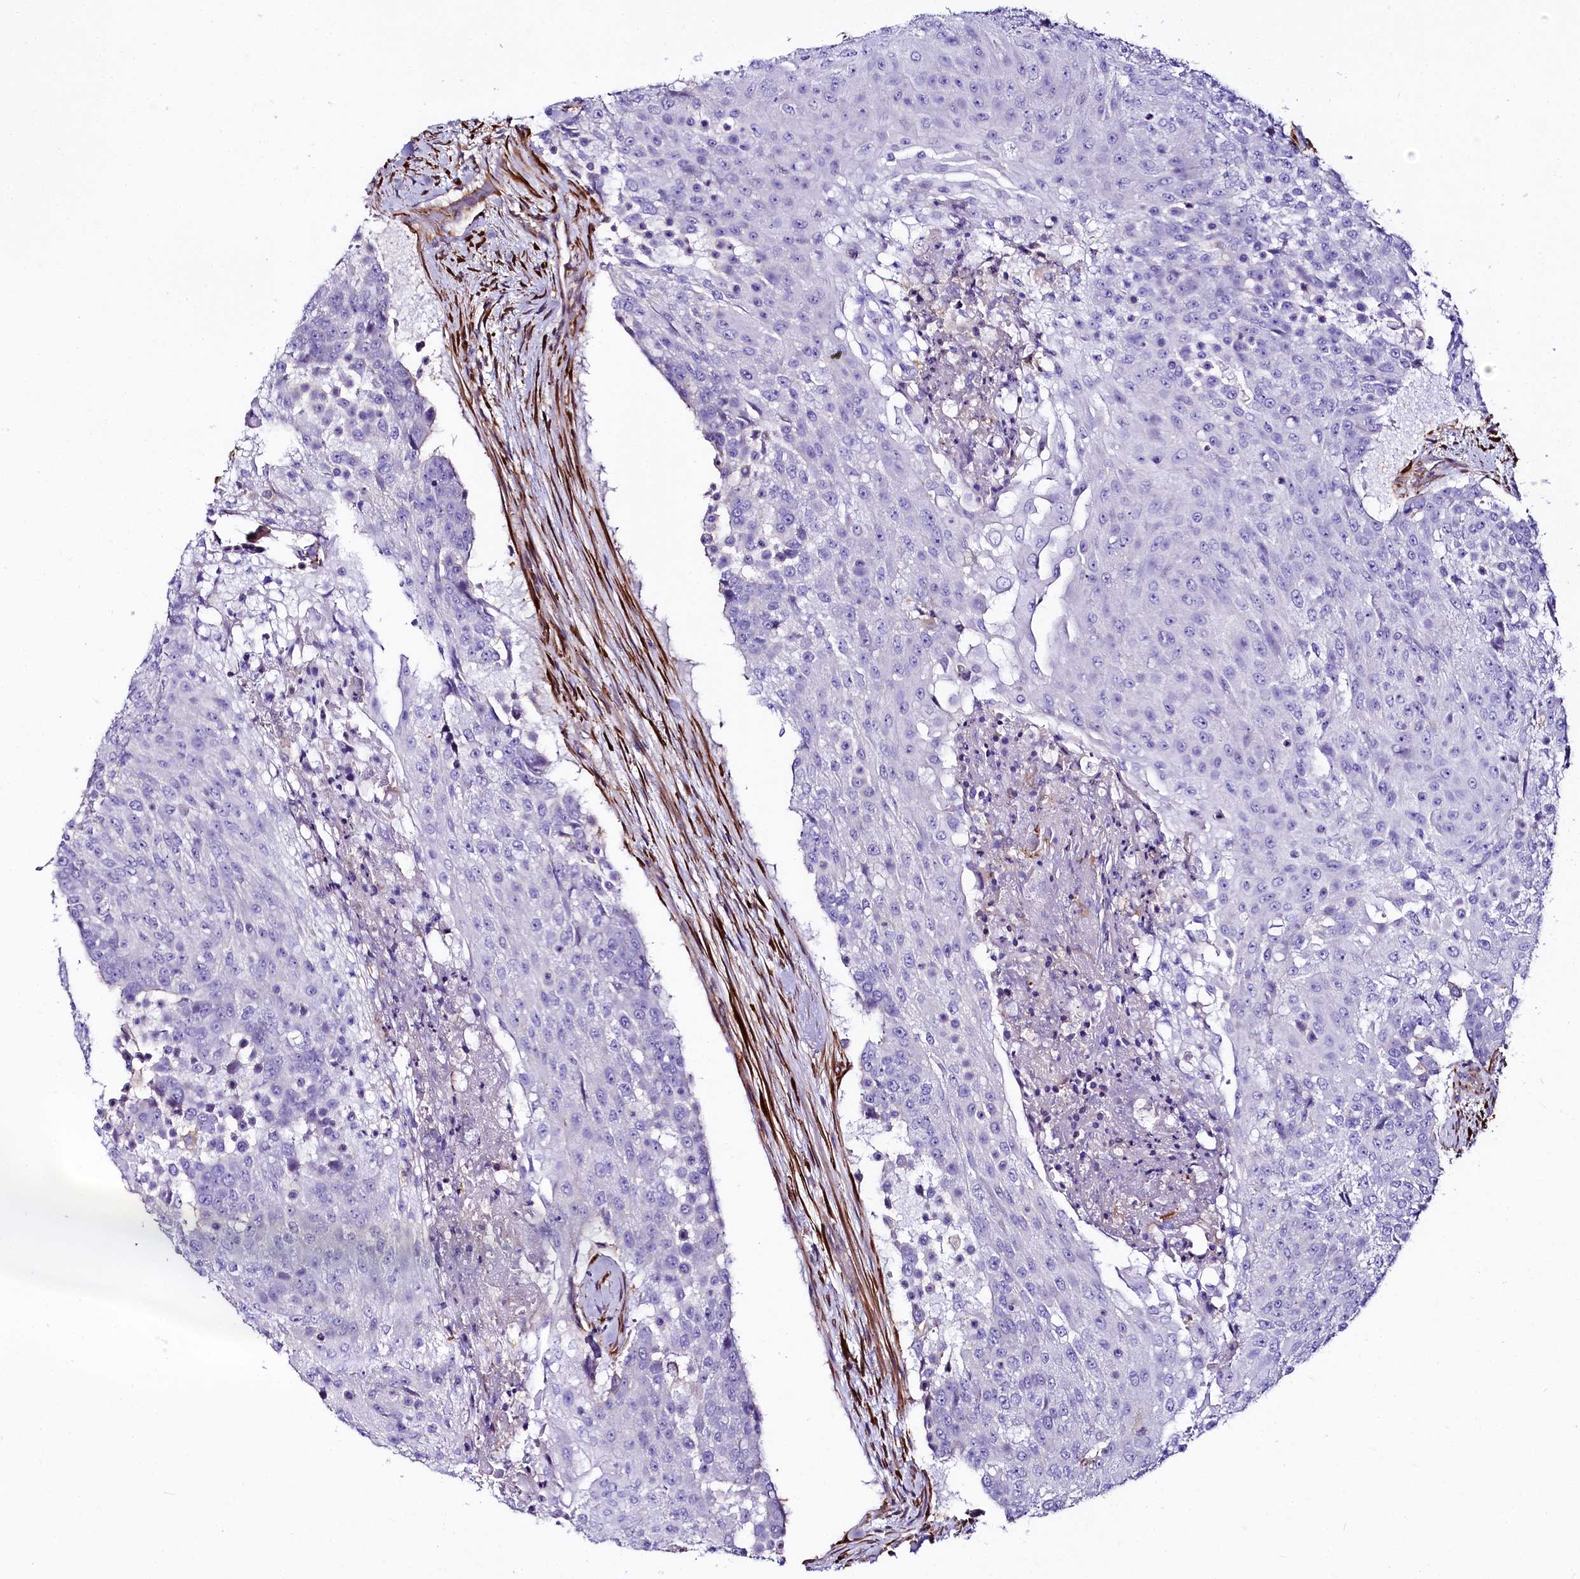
{"staining": {"intensity": "negative", "quantity": "none", "location": "none"}, "tissue": "urothelial cancer", "cell_type": "Tumor cells", "image_type": "cancer", "snomed": [{"axis": "morphology", "description": "Urothelial carcinoma, High grade"}, {"axis": "topography", "description": "Urinary bladder"}], "caption": "Immunohistochemistry micrograph of high-grade urothelial carcinoma stained for a protein (brown), which displays no staining in tumor cells.", "gene": "FCHSD2", "patient": {"sex": "female", "age": 63}}